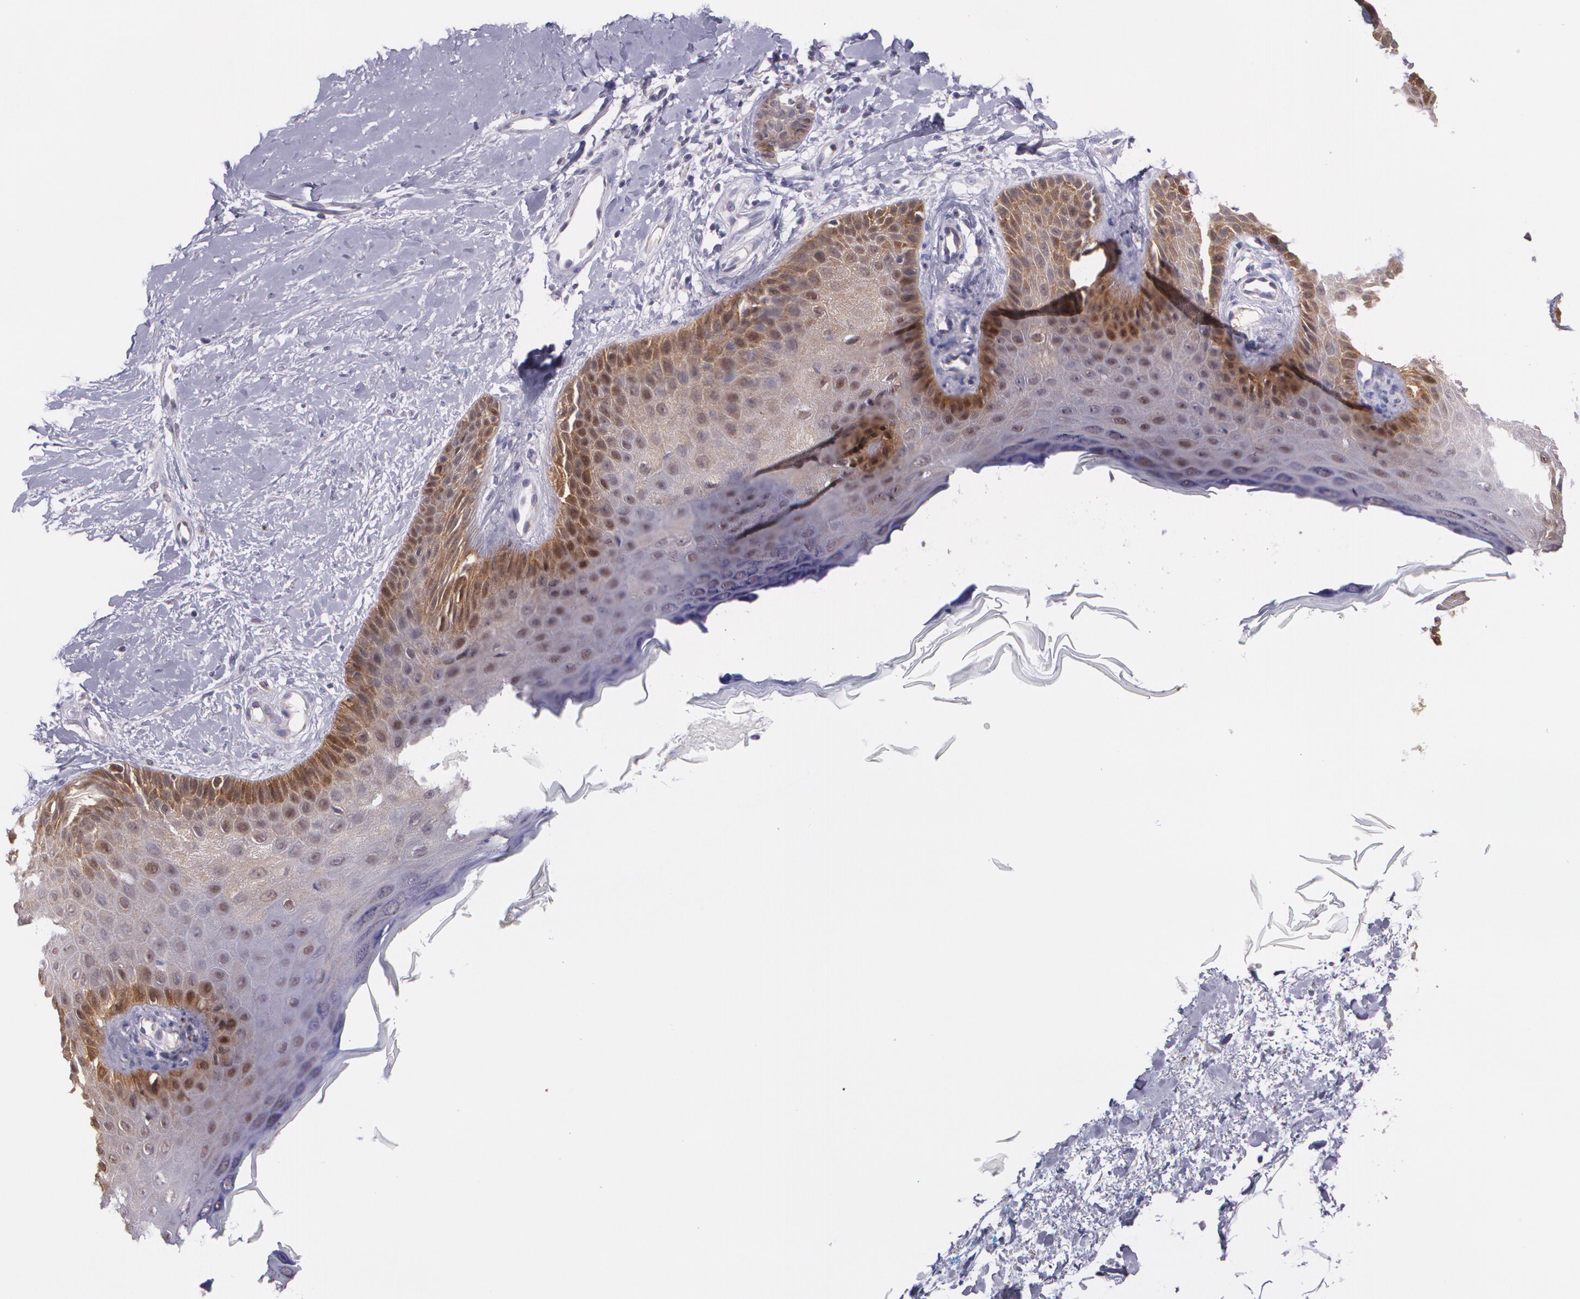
{"staining": {"intensity": "strong", "quantity": ">75%", "location": "cytoplasmic/membranous,nuclear"}, "tissue": "skin cancer", "cell_type": "Tumor cells", "image_type": "cancer", "snomed": [{"axis": "morphology", "description": "Squamous cell carcinoma, NOS"}, {"axis": "topography", "description": "Skin"}], "caption": "Skin cancer (squamous cell carcinoma) was stained to show a protein in brown. There is high levels of strong cytoplasmic/membranous and nuclear staining in approximately >75% of tumor cells. Nuclei are stained in blue.", "gene": "HSPH1", "patient": {"sex": "female", "age": 40}}